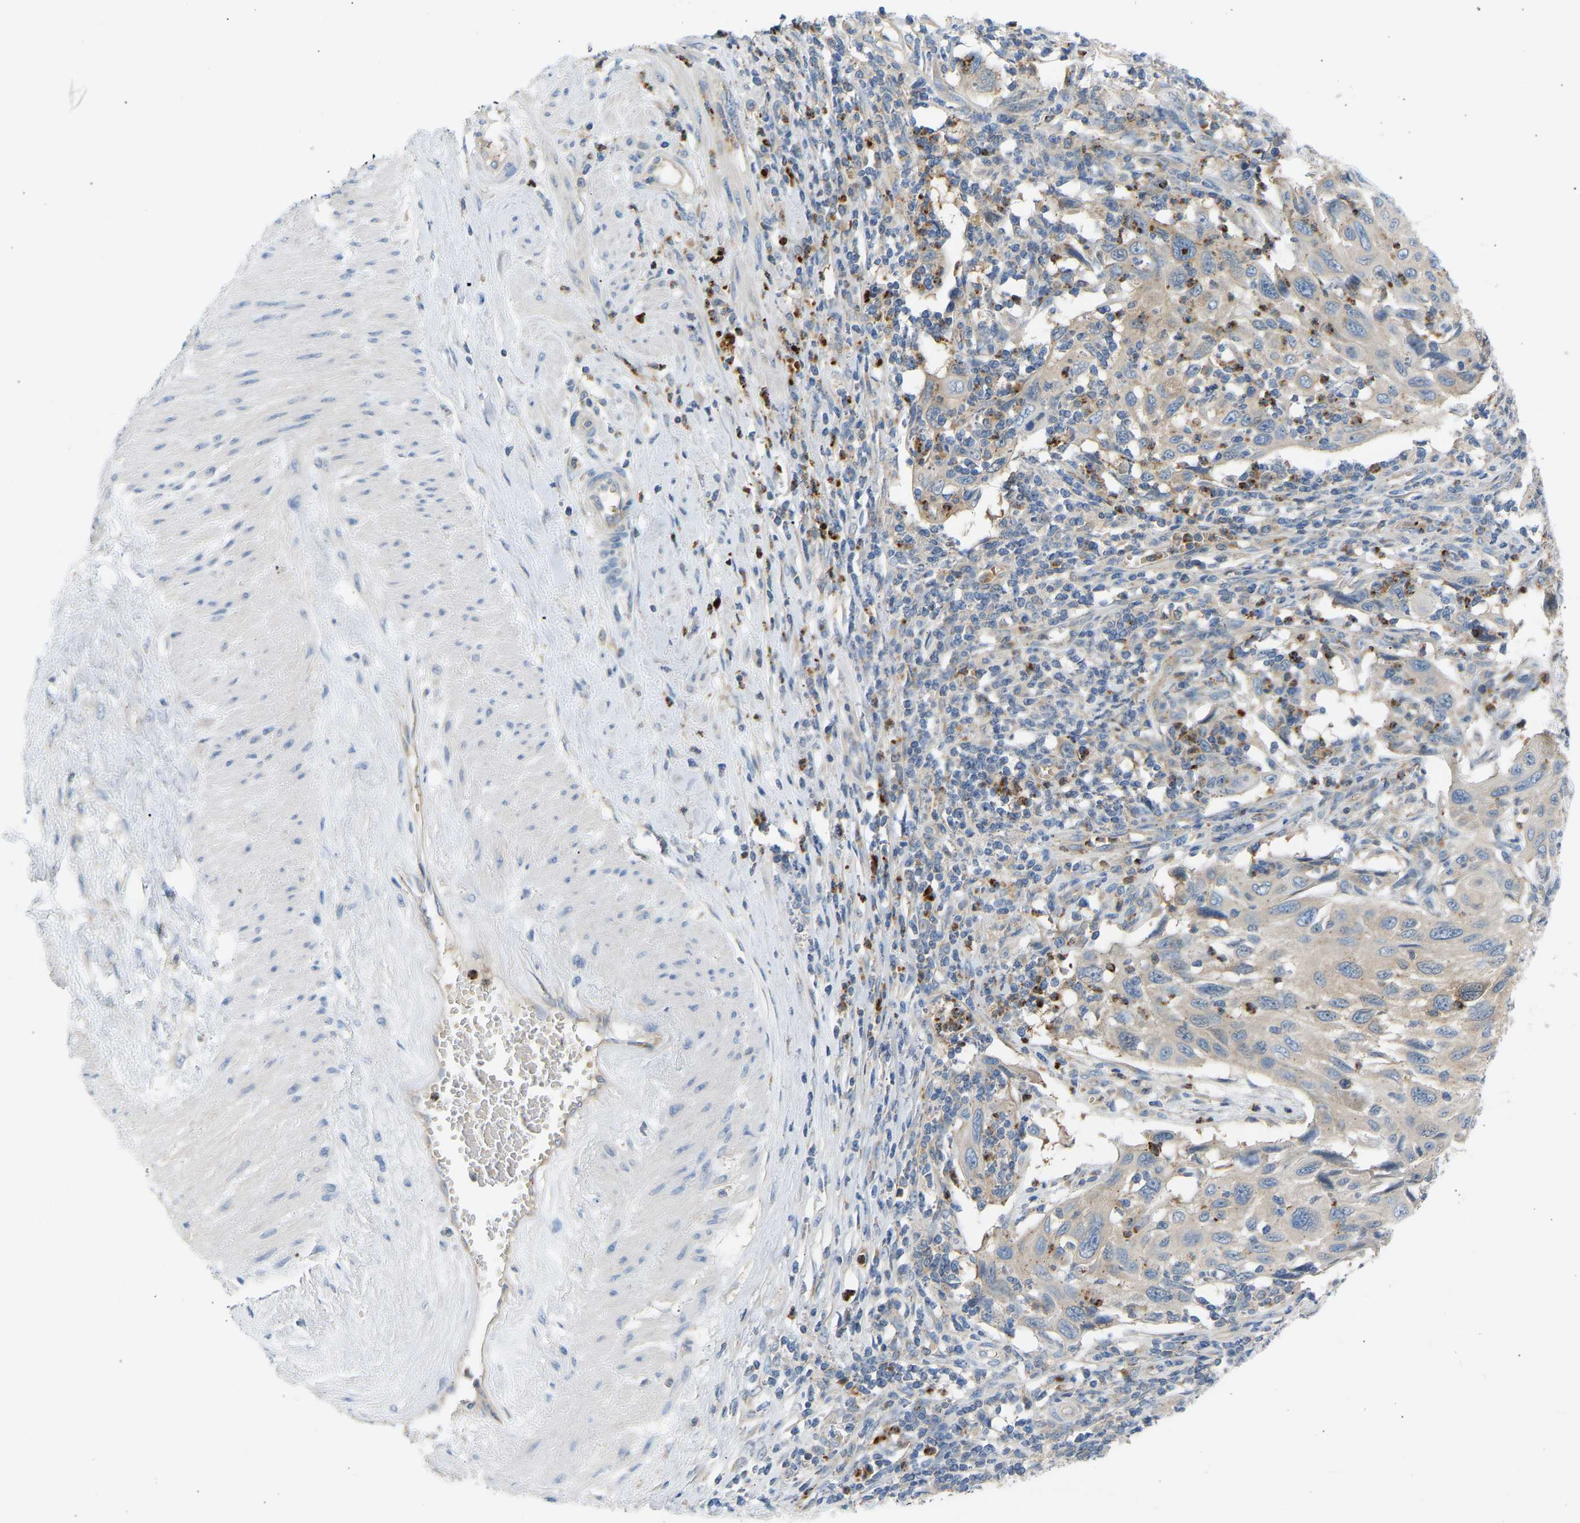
{"staining": {"intensity": "weak", "quantity": "<25%", "location": "cytoplasmic/membranous"}, "tissue": "cervical cancer", "cell_type": "Tumor cells", "image_type": "cancer", "snomed": [{"axis": "morphology", "description": "Squamous cell carcinoma, NOS"}, {"axis": "topography", "description": "Cervix"}], "caption": "Squamous cell carcinoma (cervical) was stained to show a protein in brown. There is no significant staining in tumor cells.", "gene": "TRIM50", "patient": {"sex": "female", "age": 70}}